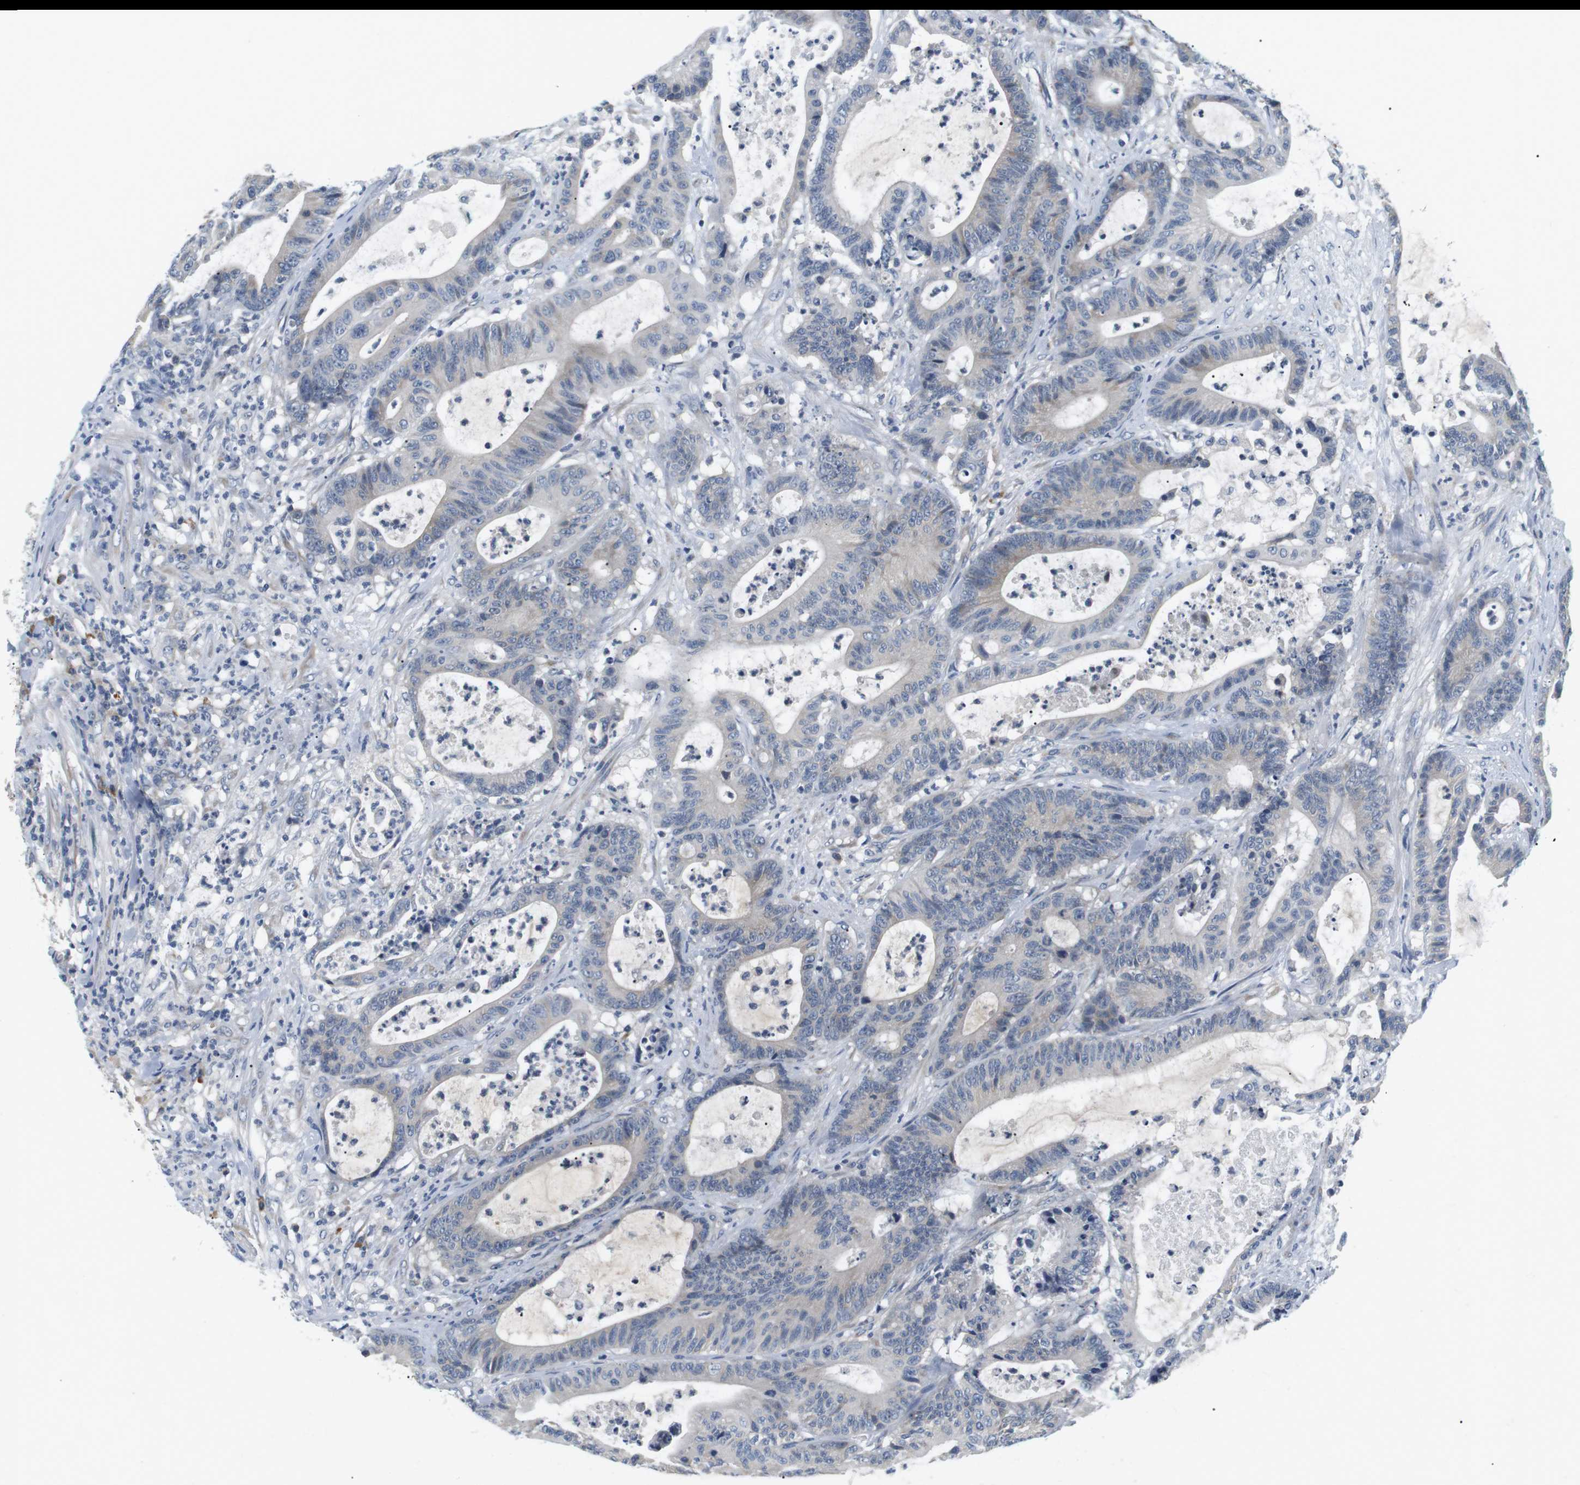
{"staining": {"intensity": "negative", "quantity": "none", "location": "none"}, "tissue": "colorectal cancer", "cell_type": "Tumor cells", "image_type": "cancer", "snomed": [{"axis": "morphology", "description": "Adenocarcinoma, NOS"}, {"axis": "topography", "description": "Colon"}], "caption": "Immunohistochemical staining of human colorectal cancer demonstrates no significant expression in tumor cells.", "gene": "EVA1C", "patient": {"sex": "female", "age": 84}}